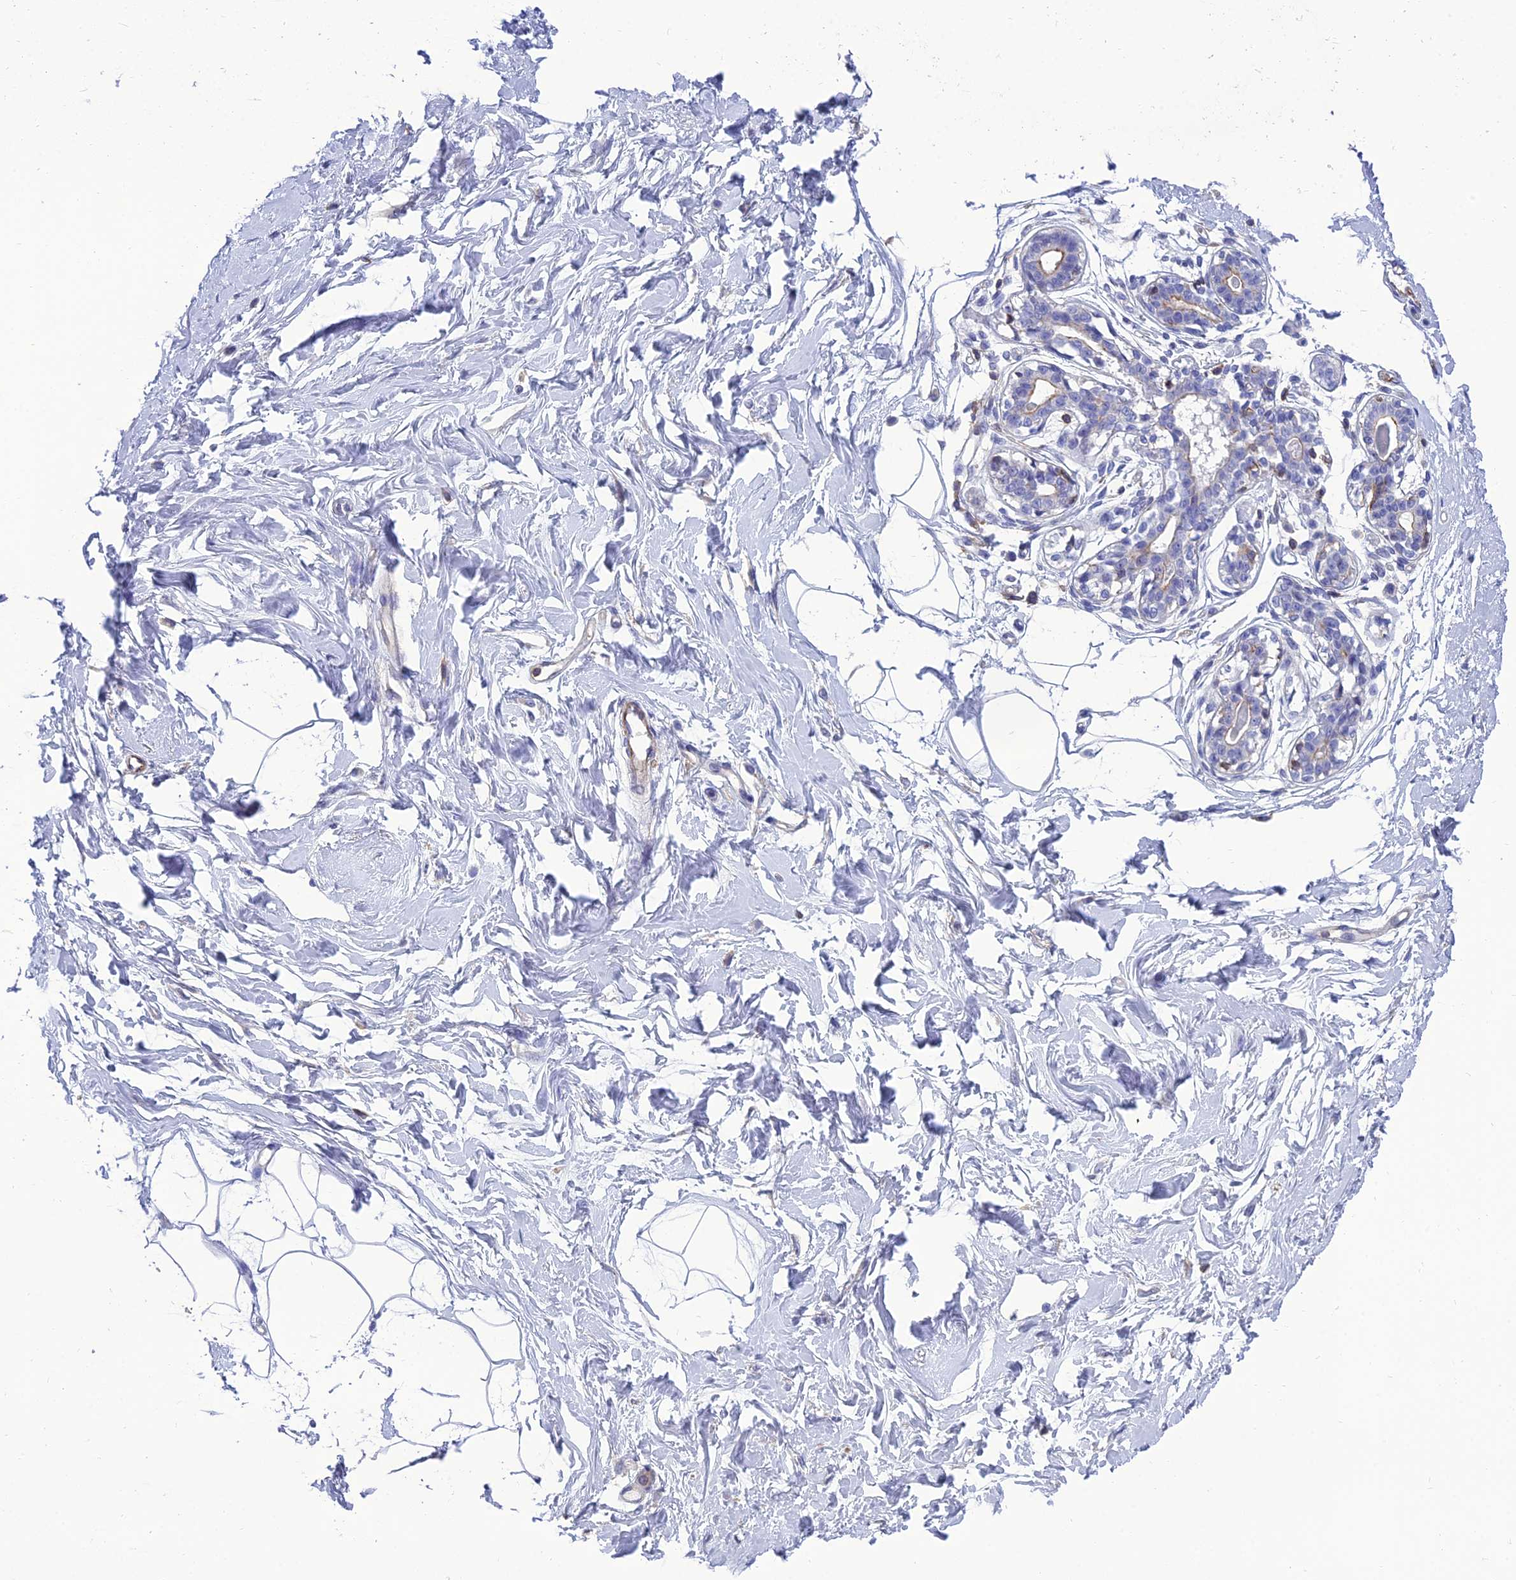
{"staining": {"intensity": "negative", "quantity": "none", "location": "none"}, "tissue": "breast", "cell_type": "Adipocytes", "image_type": "normal", "snomed": [{"axis": "morphology", "description": "Normal tissue, NOS"}, {"axis": "topography", "description": "Breast"}], "caption": "DAB (3,3'-diaminobenzidine) immunohistochemical staining of benign human breast exhibits no significant positivity in adipocytes.", "gene": "PPP1R18", "patient": {"sex": "female", "age": 45}}